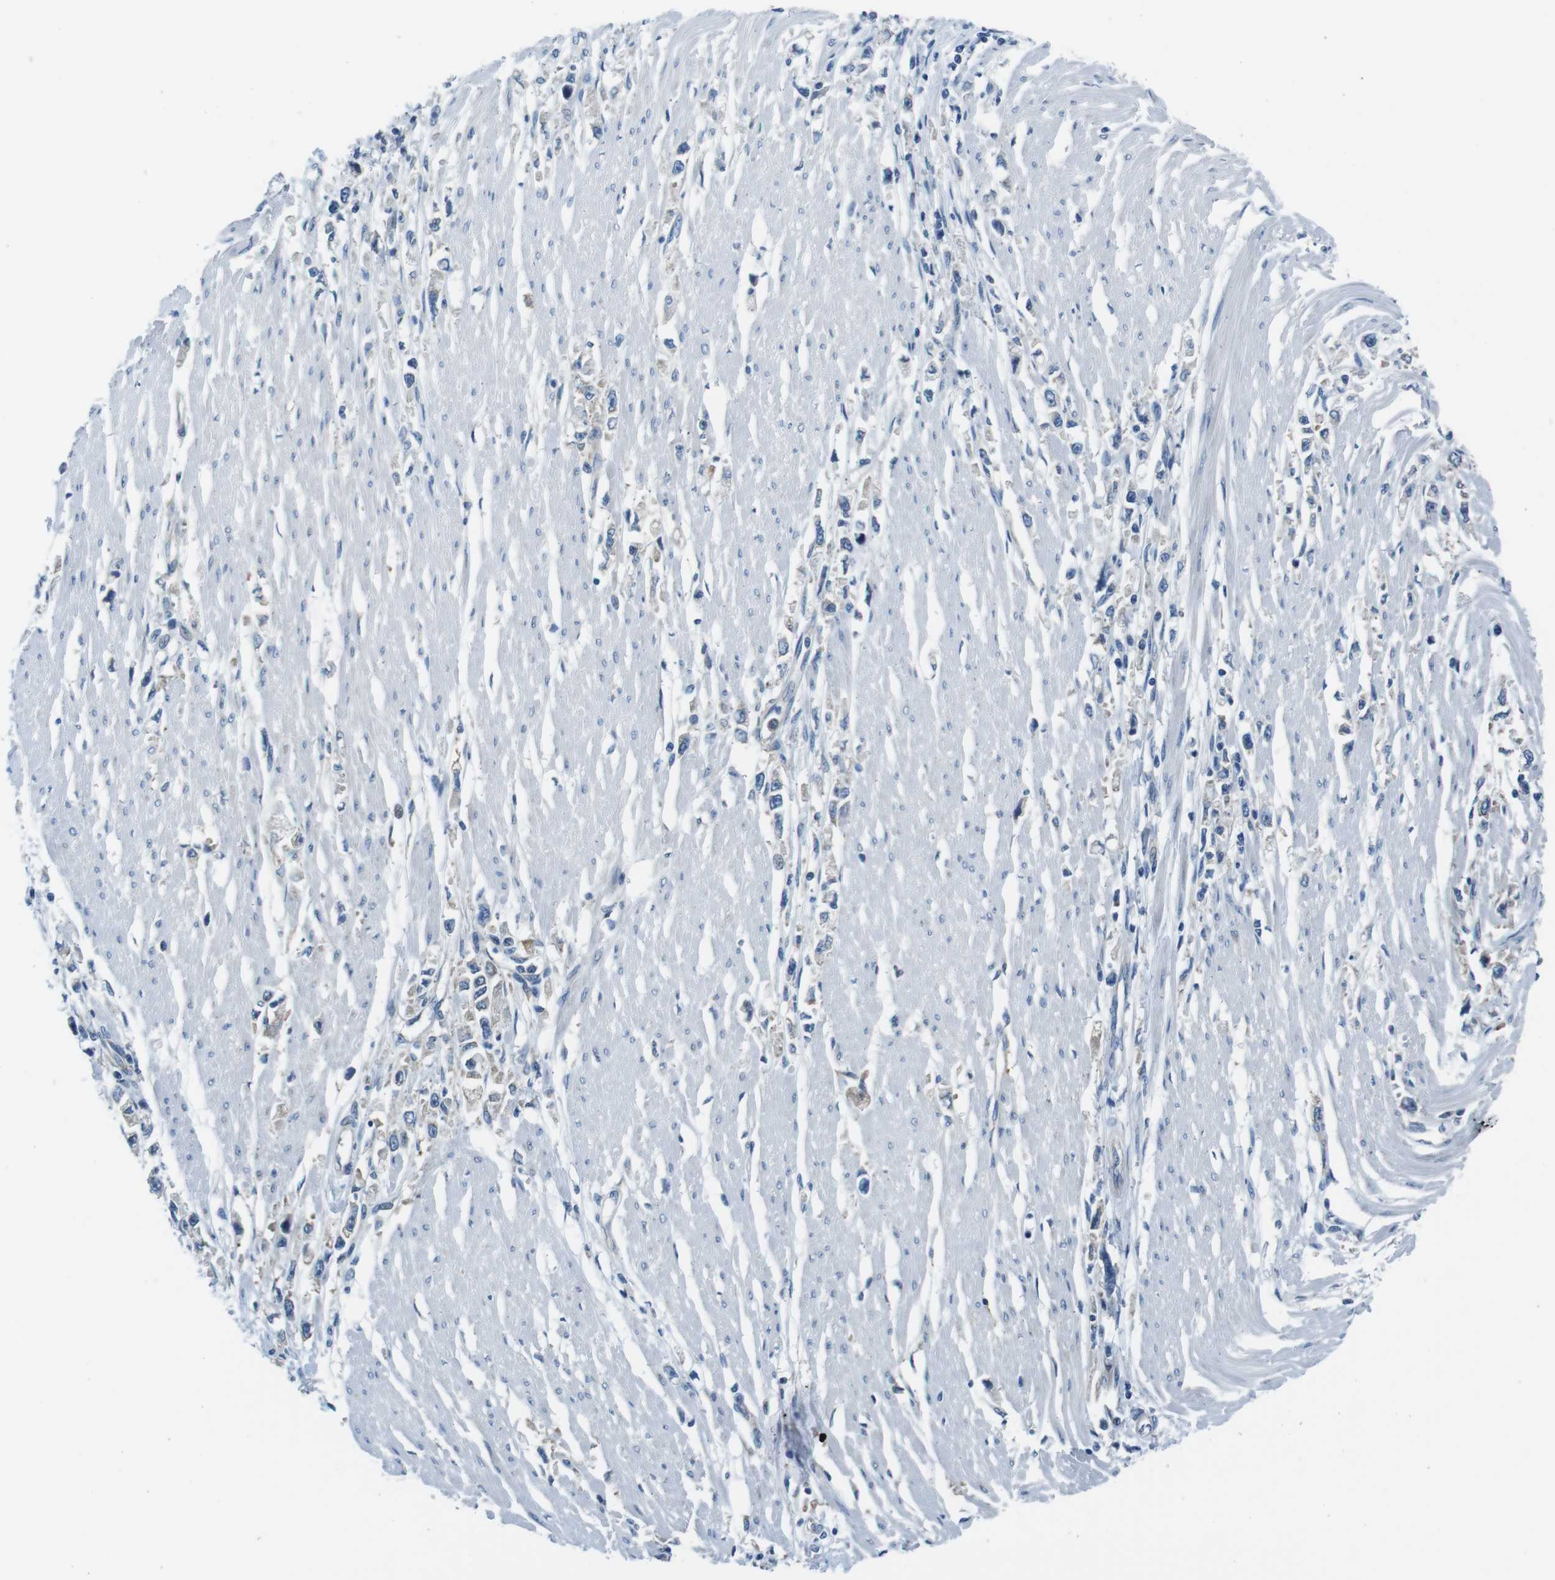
{"staining": {"intensity": "weak", "quantity": "<25%", "location": "cytoplasmic/membranous"}, "tissue": "stomach cancer", "cell_type": "Tumor cells", "image_type": "cancer", "snomed": [{"axis": "morphology", "description": "Adenocarcinoma, NOS"}, {"axis": "topography", "description": "Stomach"}], "caption": "A high-resolution image shows immunohistochemistry staining of stomach cancer, which displays no significant positivity in tumor cells. (DAB immunohistochemistry with hematoxylin counter stain).", "gene": "EIF2B5", "patient": {"sex": "female", "age": 59}}